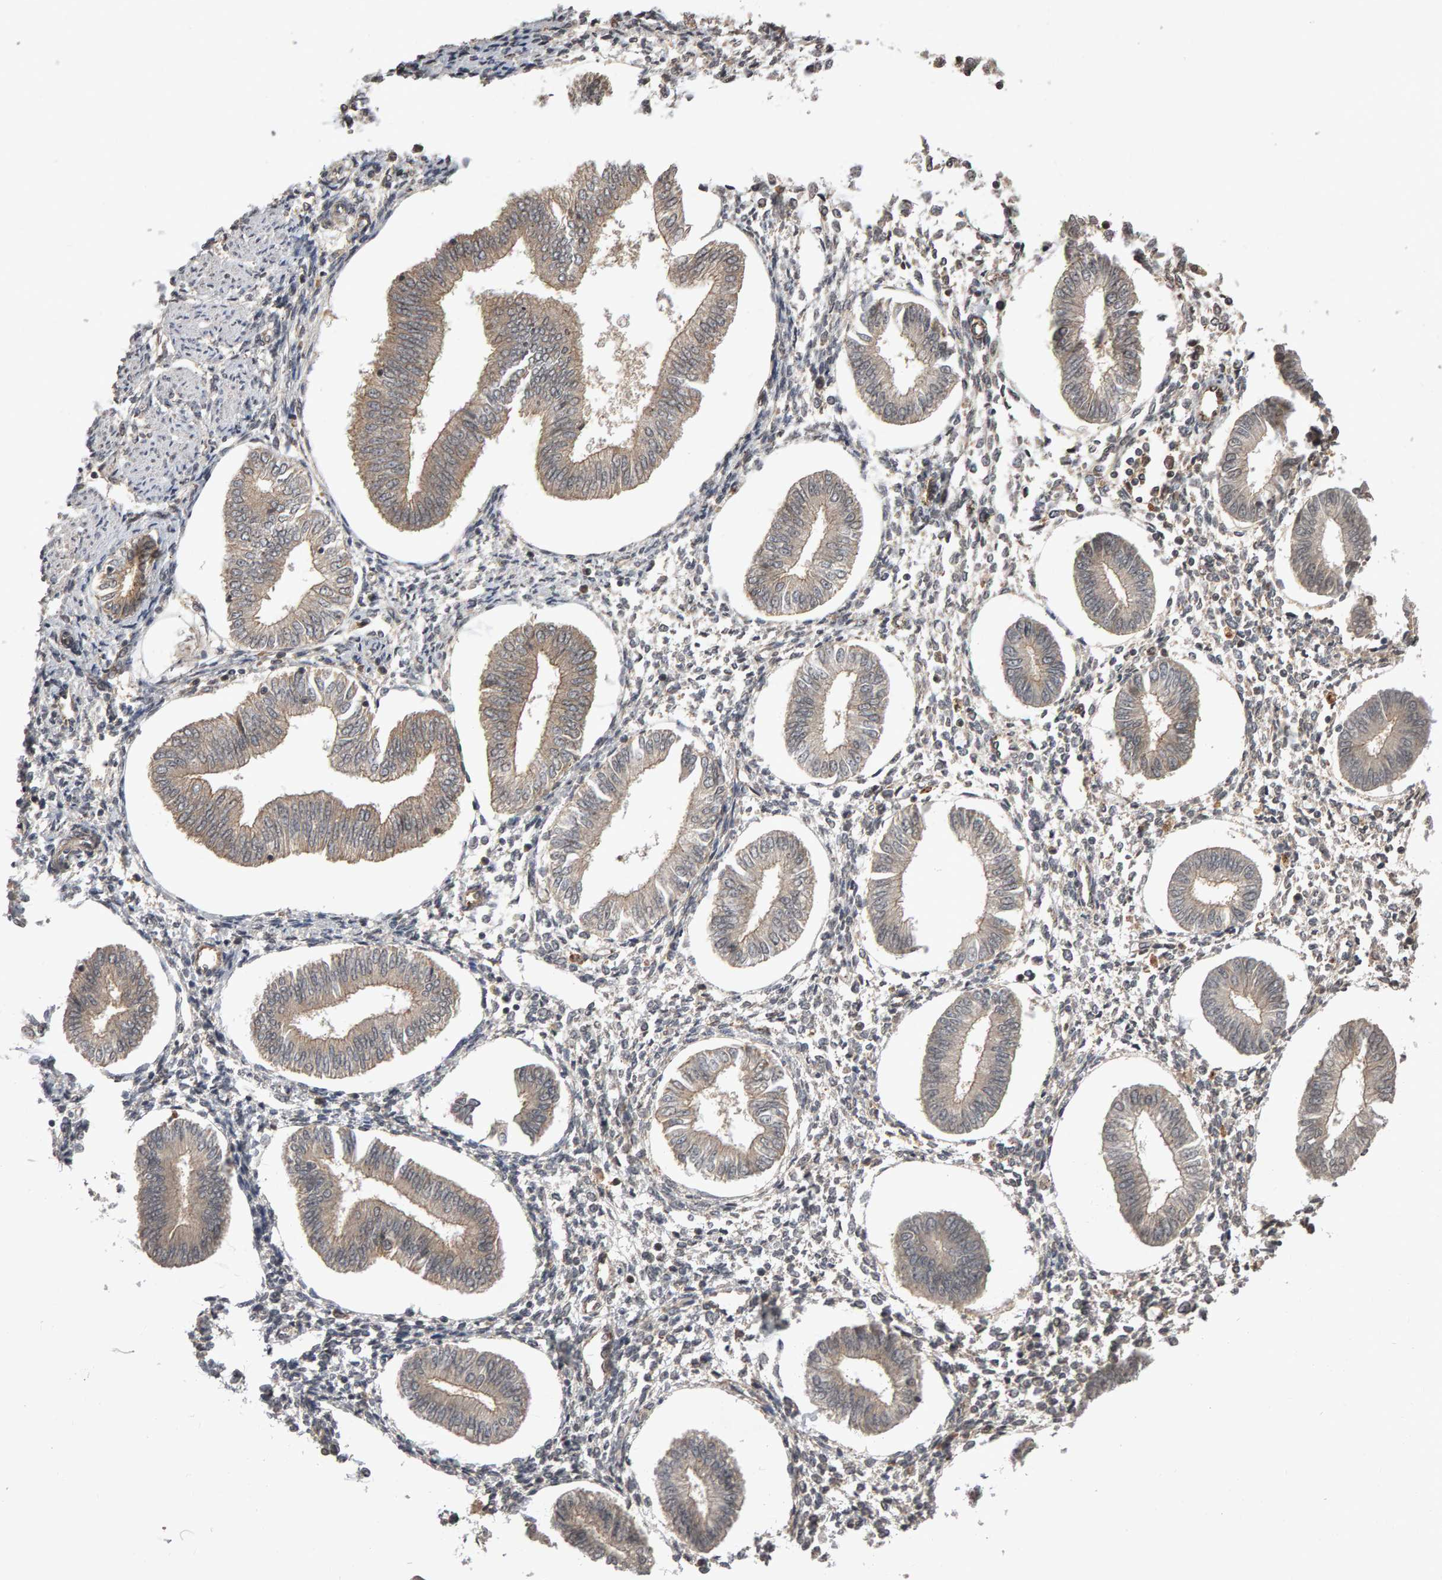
{"staining": {"intensity": "negative", "quantity": "none", "location": "none"}, "tissue": "endometrium", "cell_type": "Cells in endometrial stroma", "image_type": "normal", "snomed": [{"axis": "morphology", "description": "Normal tissue, NOS"}, {"axis": "topography", "description": "Endometrium"}], "caption": "Cells in endometrial stroma show no significant staining in normal endometrium.", "gene": "SCRIB", "patient": {"sex": "female", "age": 50}}